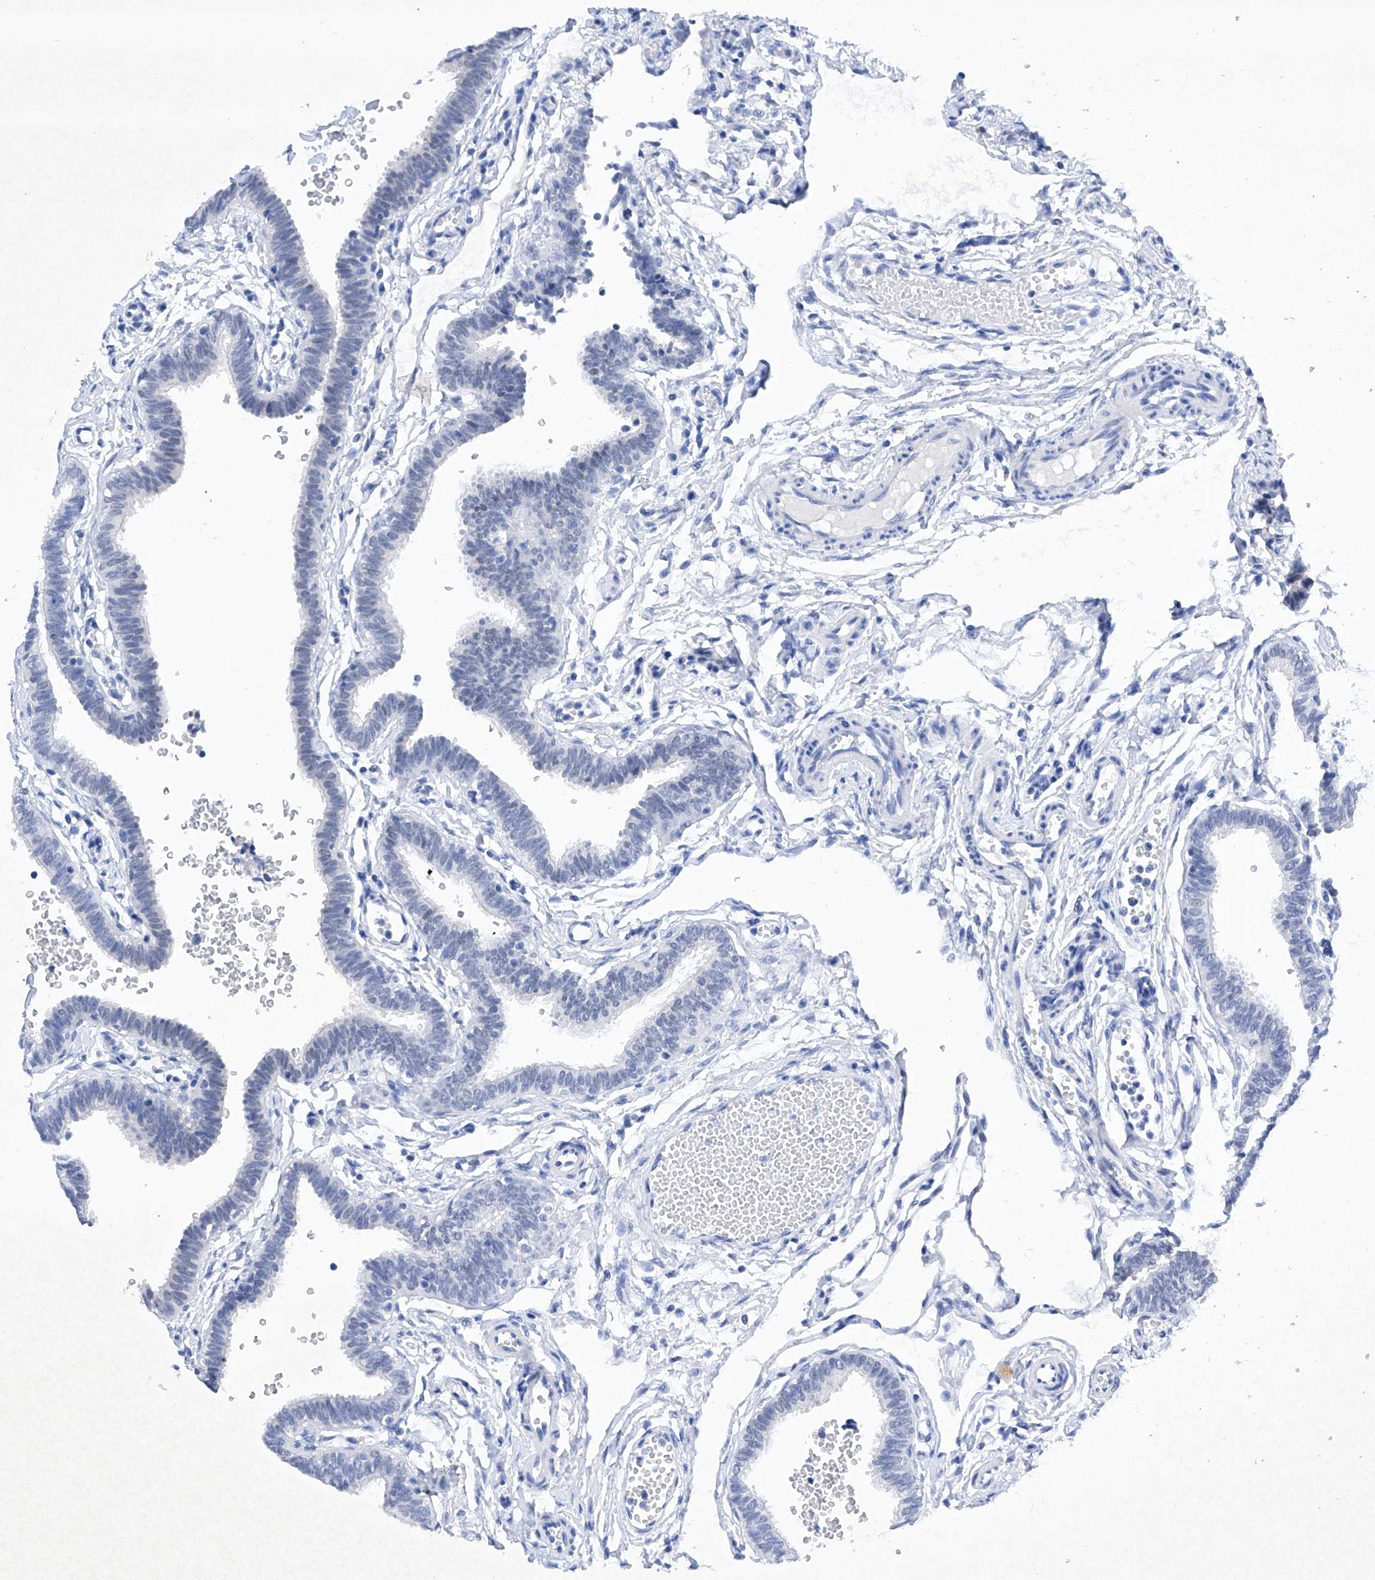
{"staining": {"intensity": "negative", "quantity": "none", "location": "none"}, "tissue": "fallopian tube", "cell_type": "Glandular cells", "image_type": "normal", "snomed": [{"axis": "morphology", "description": "Normal tissue, NOS"}, {"axis": "topography", "description": "Fallopian tube"}, {"axis": "topography", "description": "Ovary"}], "caption": "DAB (3,3'-diaminobenzidine) immunohistochemical staining of normal fallopian tube displays no significant staining in glandular cells.", "gene": "BARX2", "patient": {"sex": "female", "age": 23}}